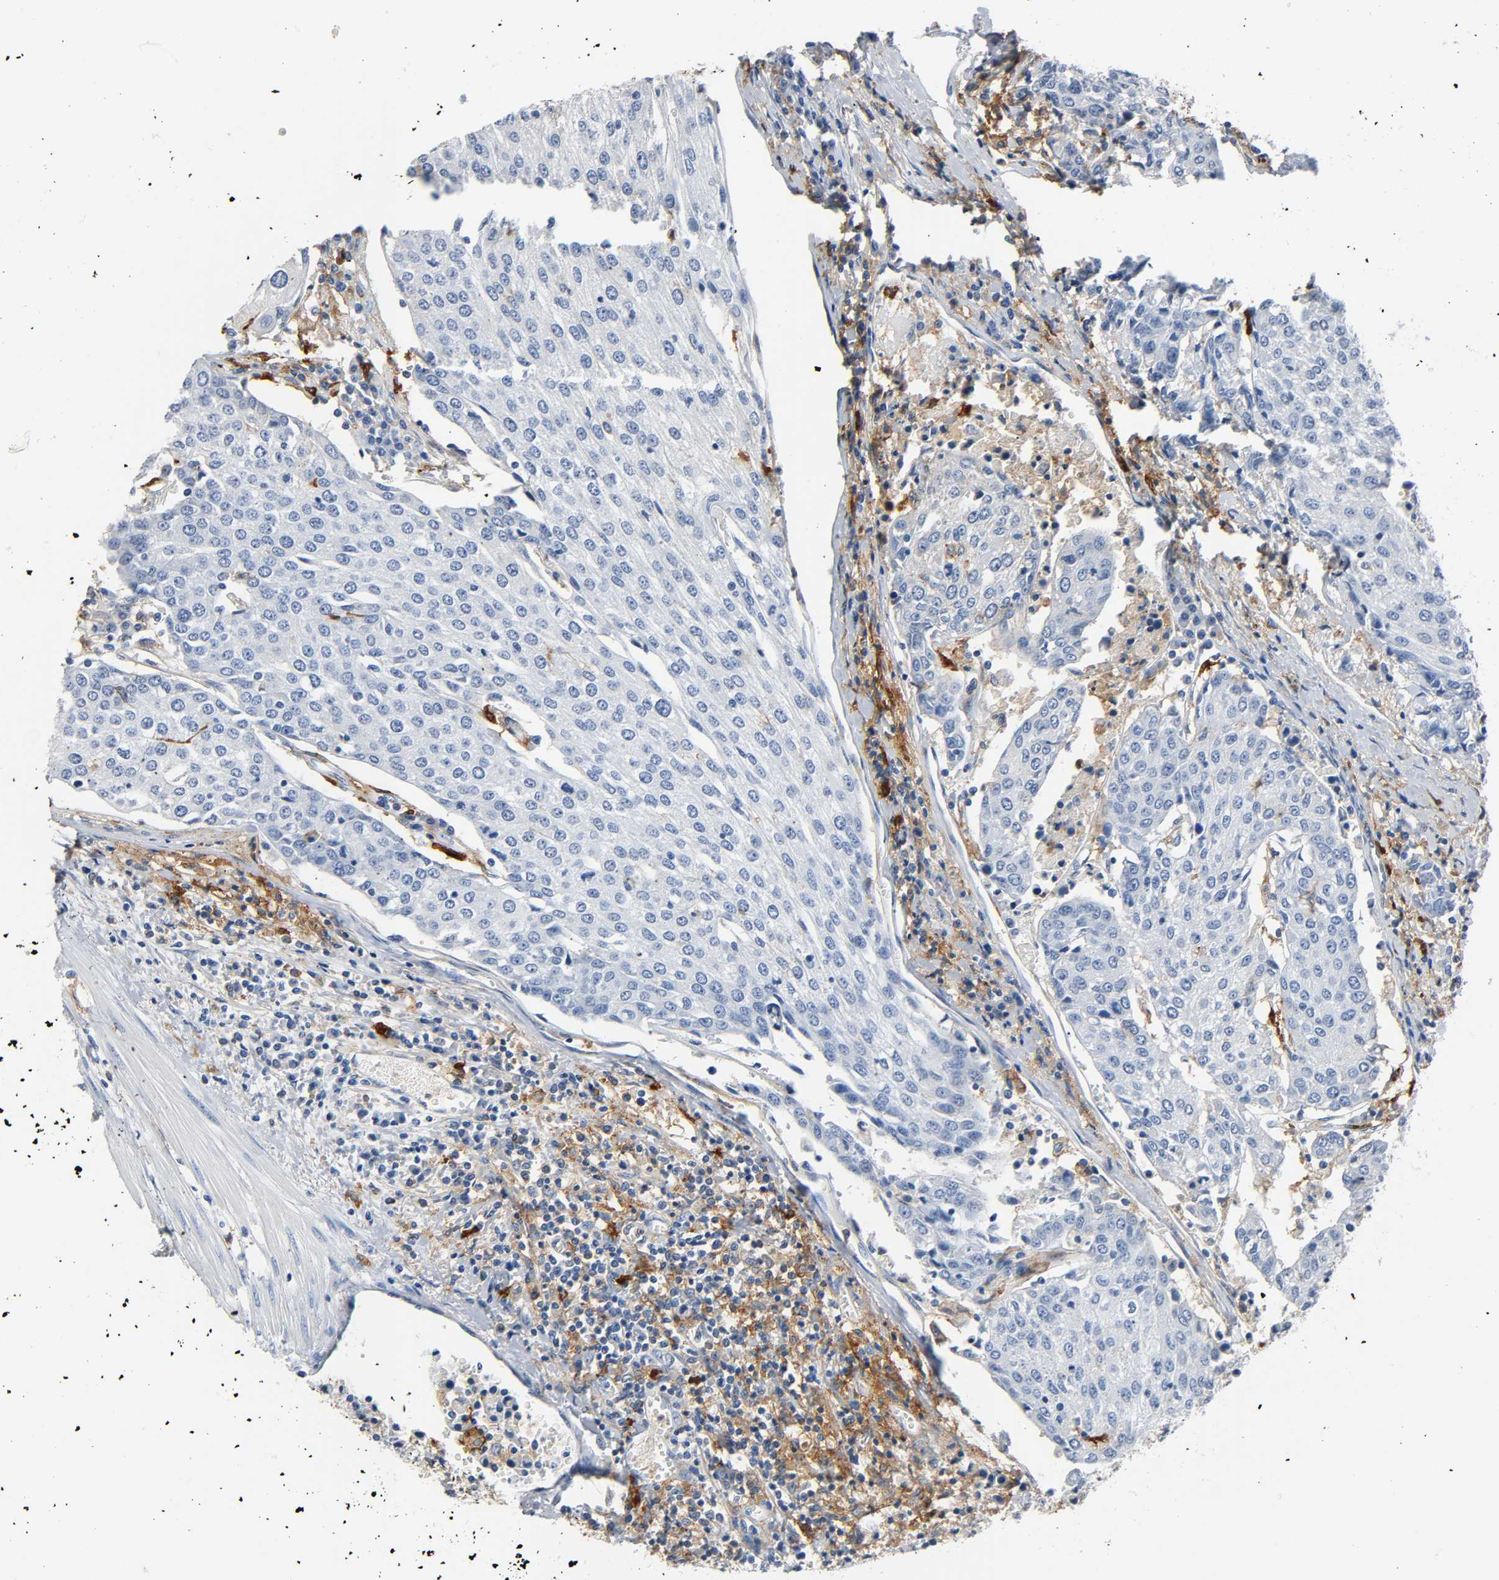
{"staining": {"intensity": "negative", "quantity": "none", "location": "none"}, "tissue": "urothelial cancer", "cell_type": "Tumor cells", "image_type": "cancer", "snomed": [{"axis": "morphology", "description": "Urothelial carcinoma, High grade"}, {"axis": "topography", "description": "Urinary bladder"}], "caption": "The immunohistochemistry micrograph has no significant expression in tumor cells of high-grade urothelial carcinoma tissue.", "gene": "ANPEP", "patient": {"sex": "female", "age": 85}}